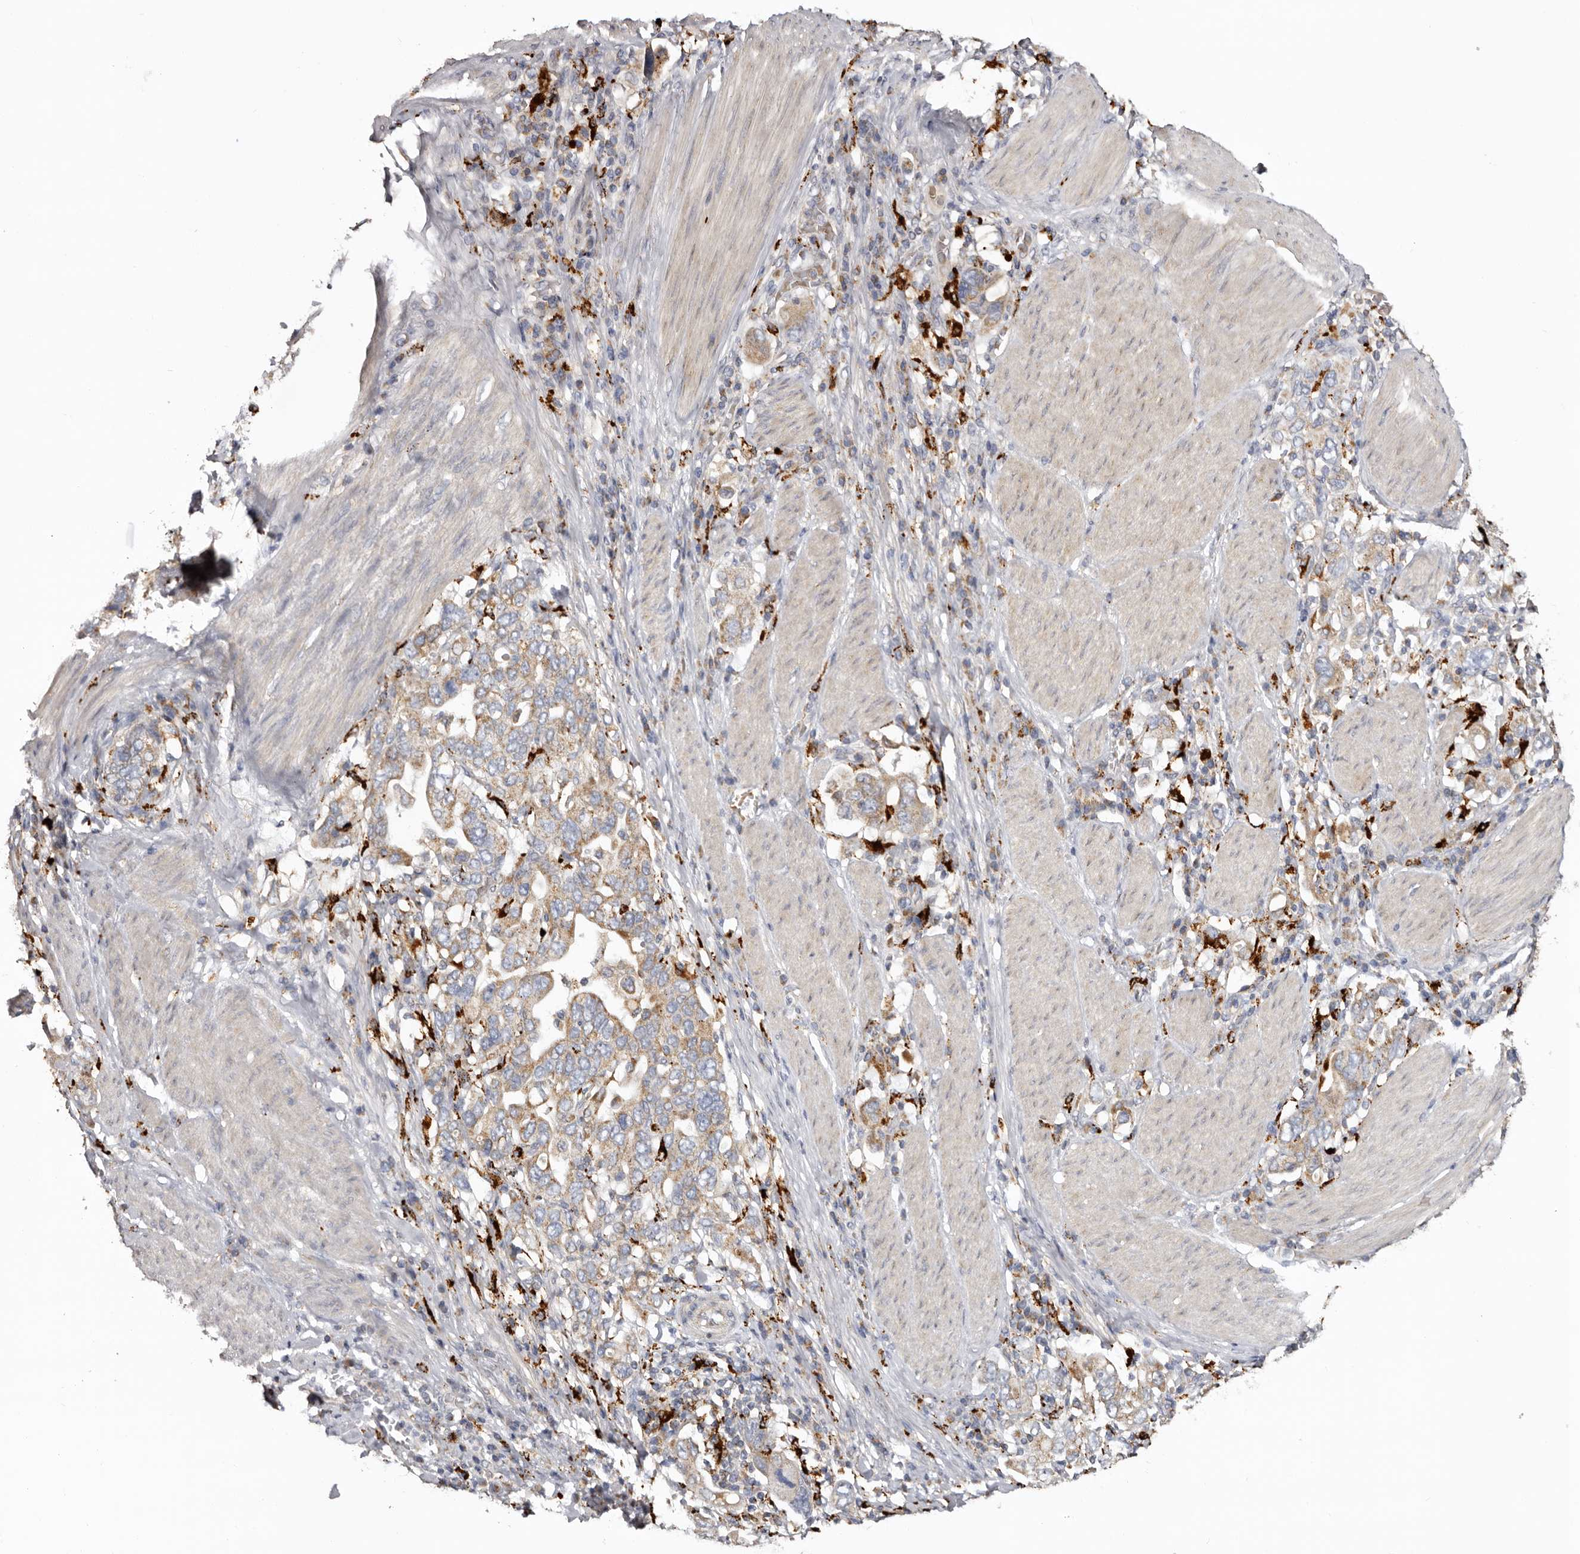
{"staining": {"intensity": "weak", "quantity": ">75%", "location": "cytoplasmic/membranous"}, "tissue": "stomach cancer", "cell_type": "Tumor cells", "image_type": "cancer", "snomed": [{"axis": "morphology", "description": "Adenocarcinoma, NOS"}, {"axis": "topography", "description": "Stomach, upper"}], "caption": "Tumor cells exhibit weak cytoplasmic/membranous positivity in about >75% of cells in adenocarcinoma (stomach).", "gene": "MECR", "patient": {"sex": "male", "age": 62}}